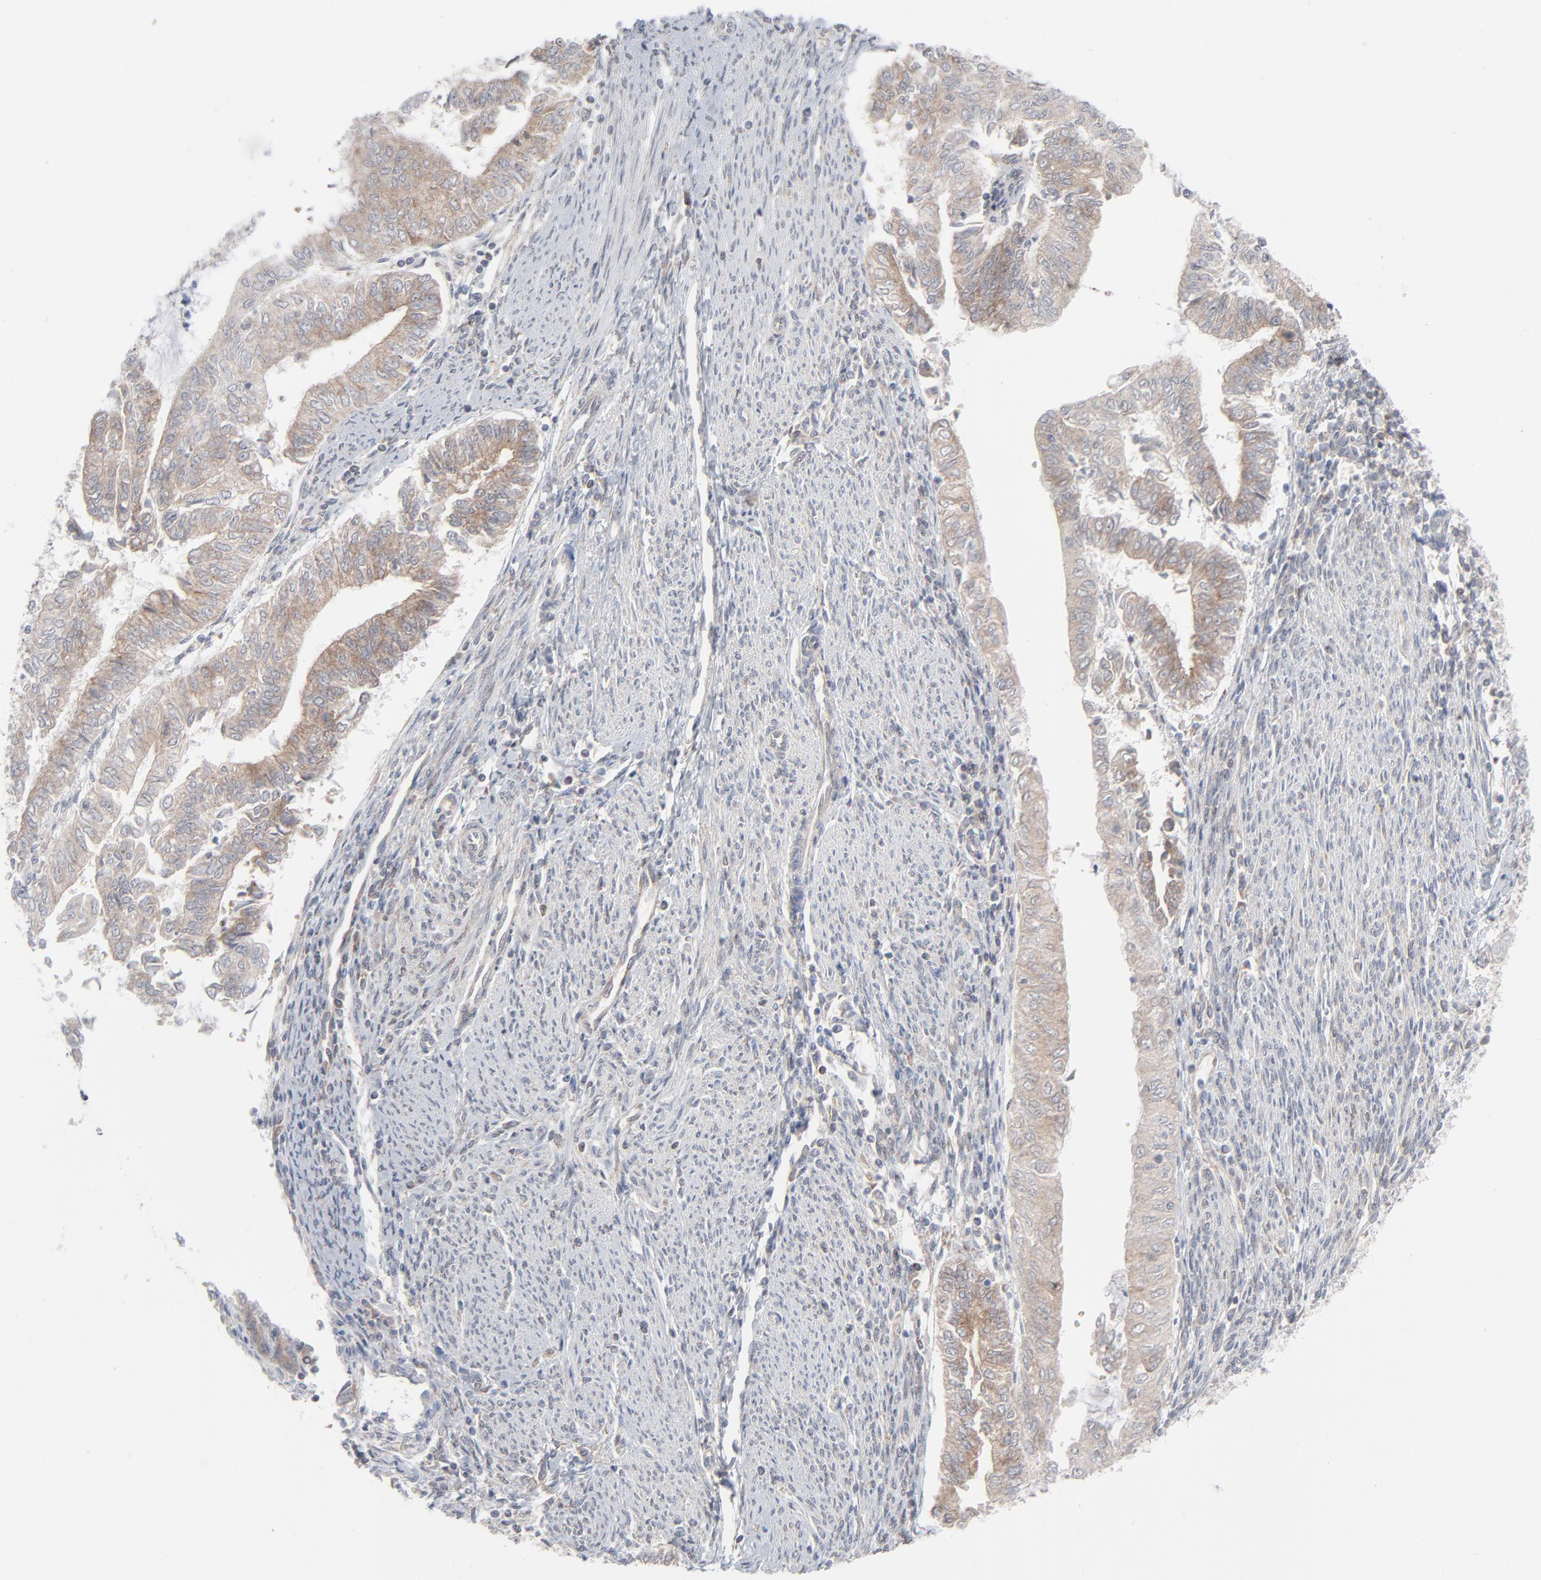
{"staining": {"intensity": "weak", "quantity": ">75%", "location": "cytoplasmic/membranous"}, "tissue": "endometrial cancer", "cell_type": "Tumor cells", "image_type": "cancer", "snomed": [{"axis": "morphology", "description": "Adenocarcinoma, NOS"}, {"axis": "topography", "description": "Endometrium"}], "caption": "Tumor cells display low levels of weak cytoplasmic/membranous positivity in approximately >75% of cells in human adenocarcinoma (endometrial).", "gene": "KDSR", "patient": {"sex": "female", "age": 66}}